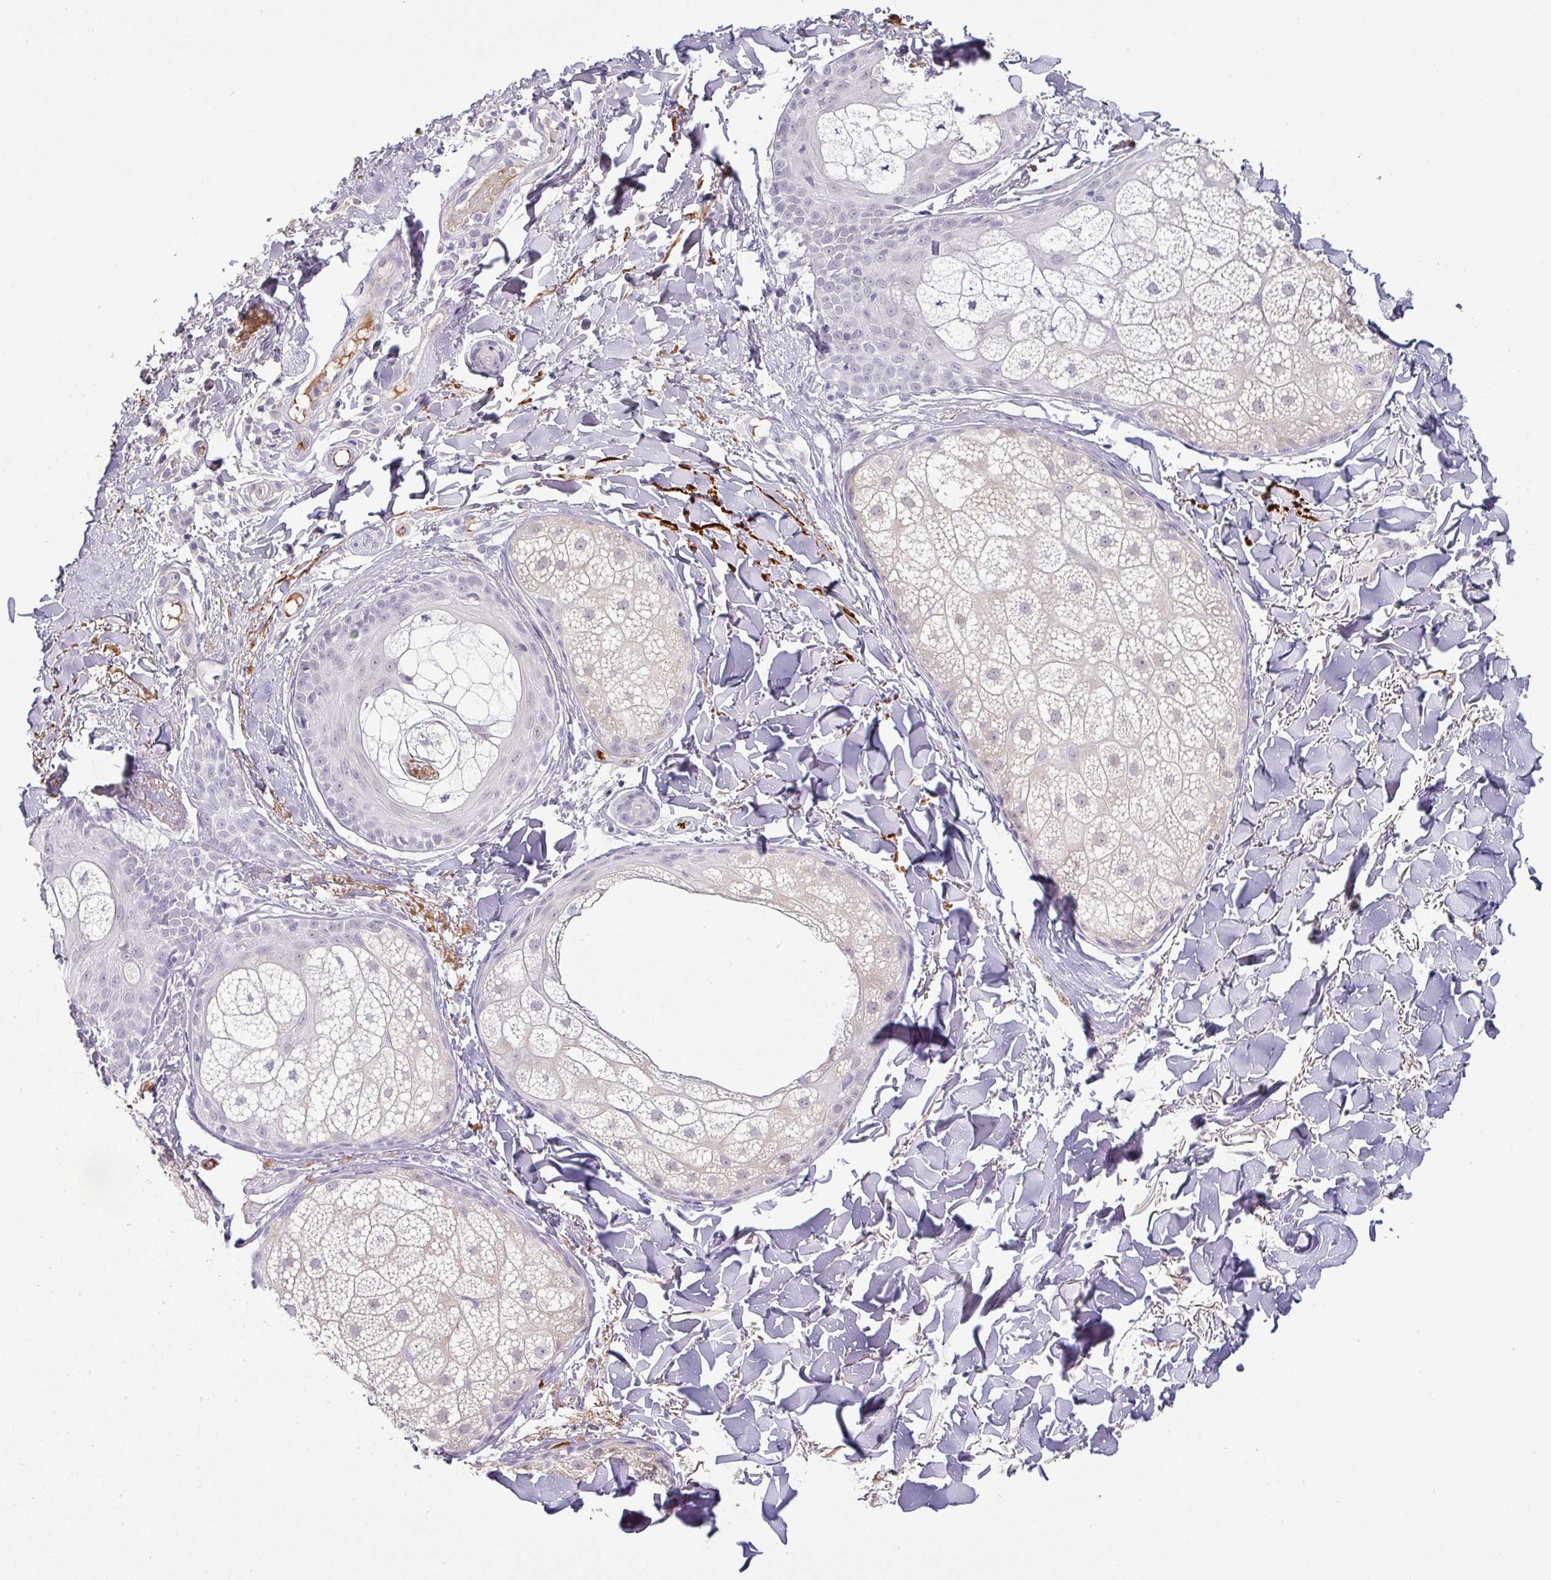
{"staining": {"intensity": "weak", "quantity": "<25%", "location": "cytoplasmic/membranous"}, "tissue": "skin cancer", "cell_type": "Tumor cells", "image_type": "cancer", "snomed": [{"axis": "morphology", "description": "Basal cell carcinoma"}, {"axis": "topography", "description": "Skin"}], "caption": "IHC histopathology image of neoplastic tissue: skin basal cell carcinoma stained with DAB reveals no significant protein expression in tumor cells.", "gene": "FGF17", "patient": {"sex": "female", "age": 61}}